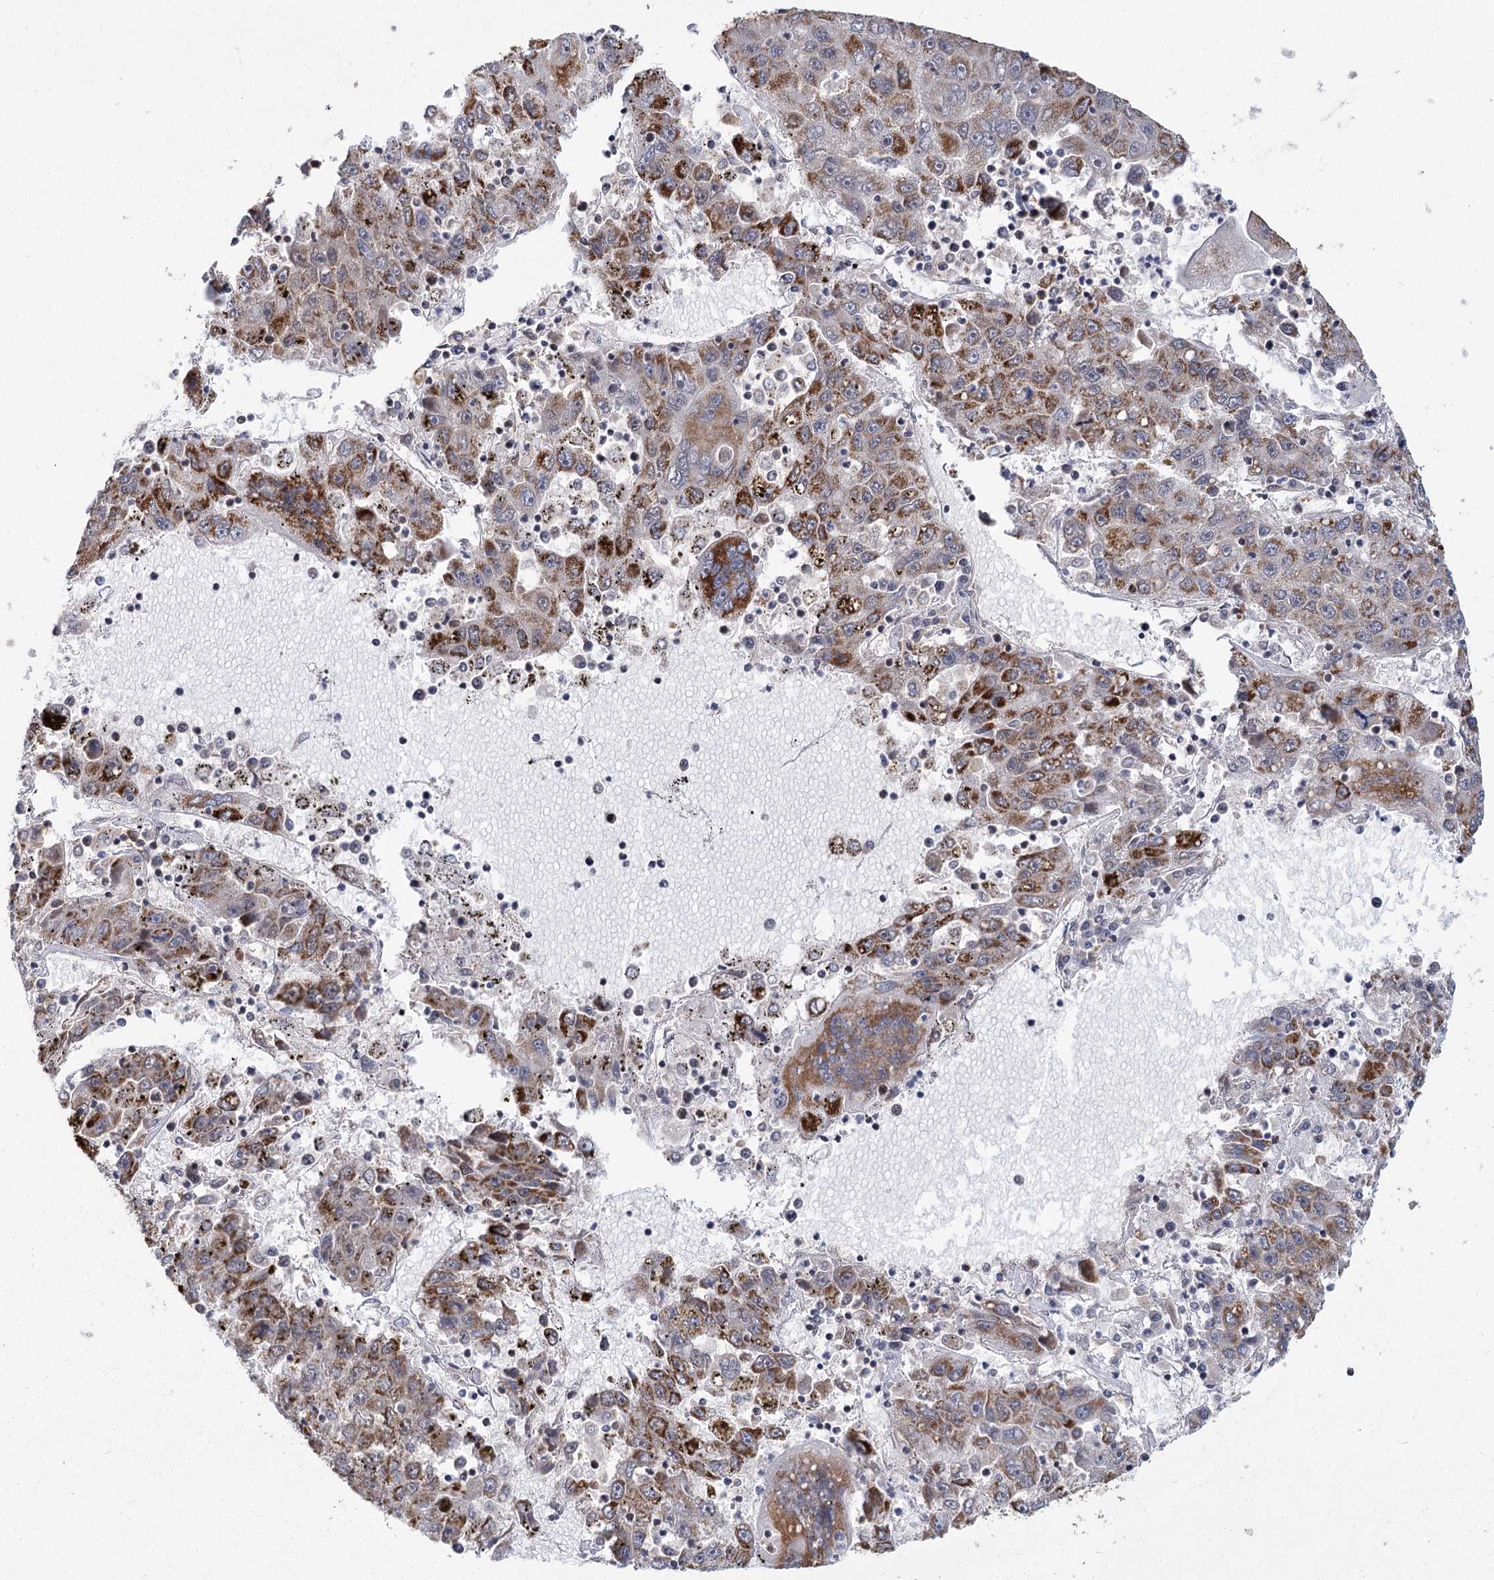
{"staining": {"intensity": "moderate", "quantity": ">75%", "location": "cytoplasmic/membranous"}, "tissue": "liver cancer", "cell_type": "Tumor cells", "image_type": "cancer", "snomed": [{"axis": "morphology", "description": "Carcinoma, Hepatocellular, NOS"}, {"axis": "topography", "description": "Liver"}], "caption": "Immunohistochemistry staining of liver hepatocellular carcinoma, which exhibits medium levels of moderate cytoplasmic/membranous staining in approximately >75% of tumor cells indicating moderate cytoplasmic/membranous protein expression. The staining was performed using DAB (3,3'-diaminobenzidine) (brown) for protein detection and nuclei were counterstained in hematoxylin (blue).", "gene": "ZCCHC24", "patient": {"sex": "male", "age": 49}}